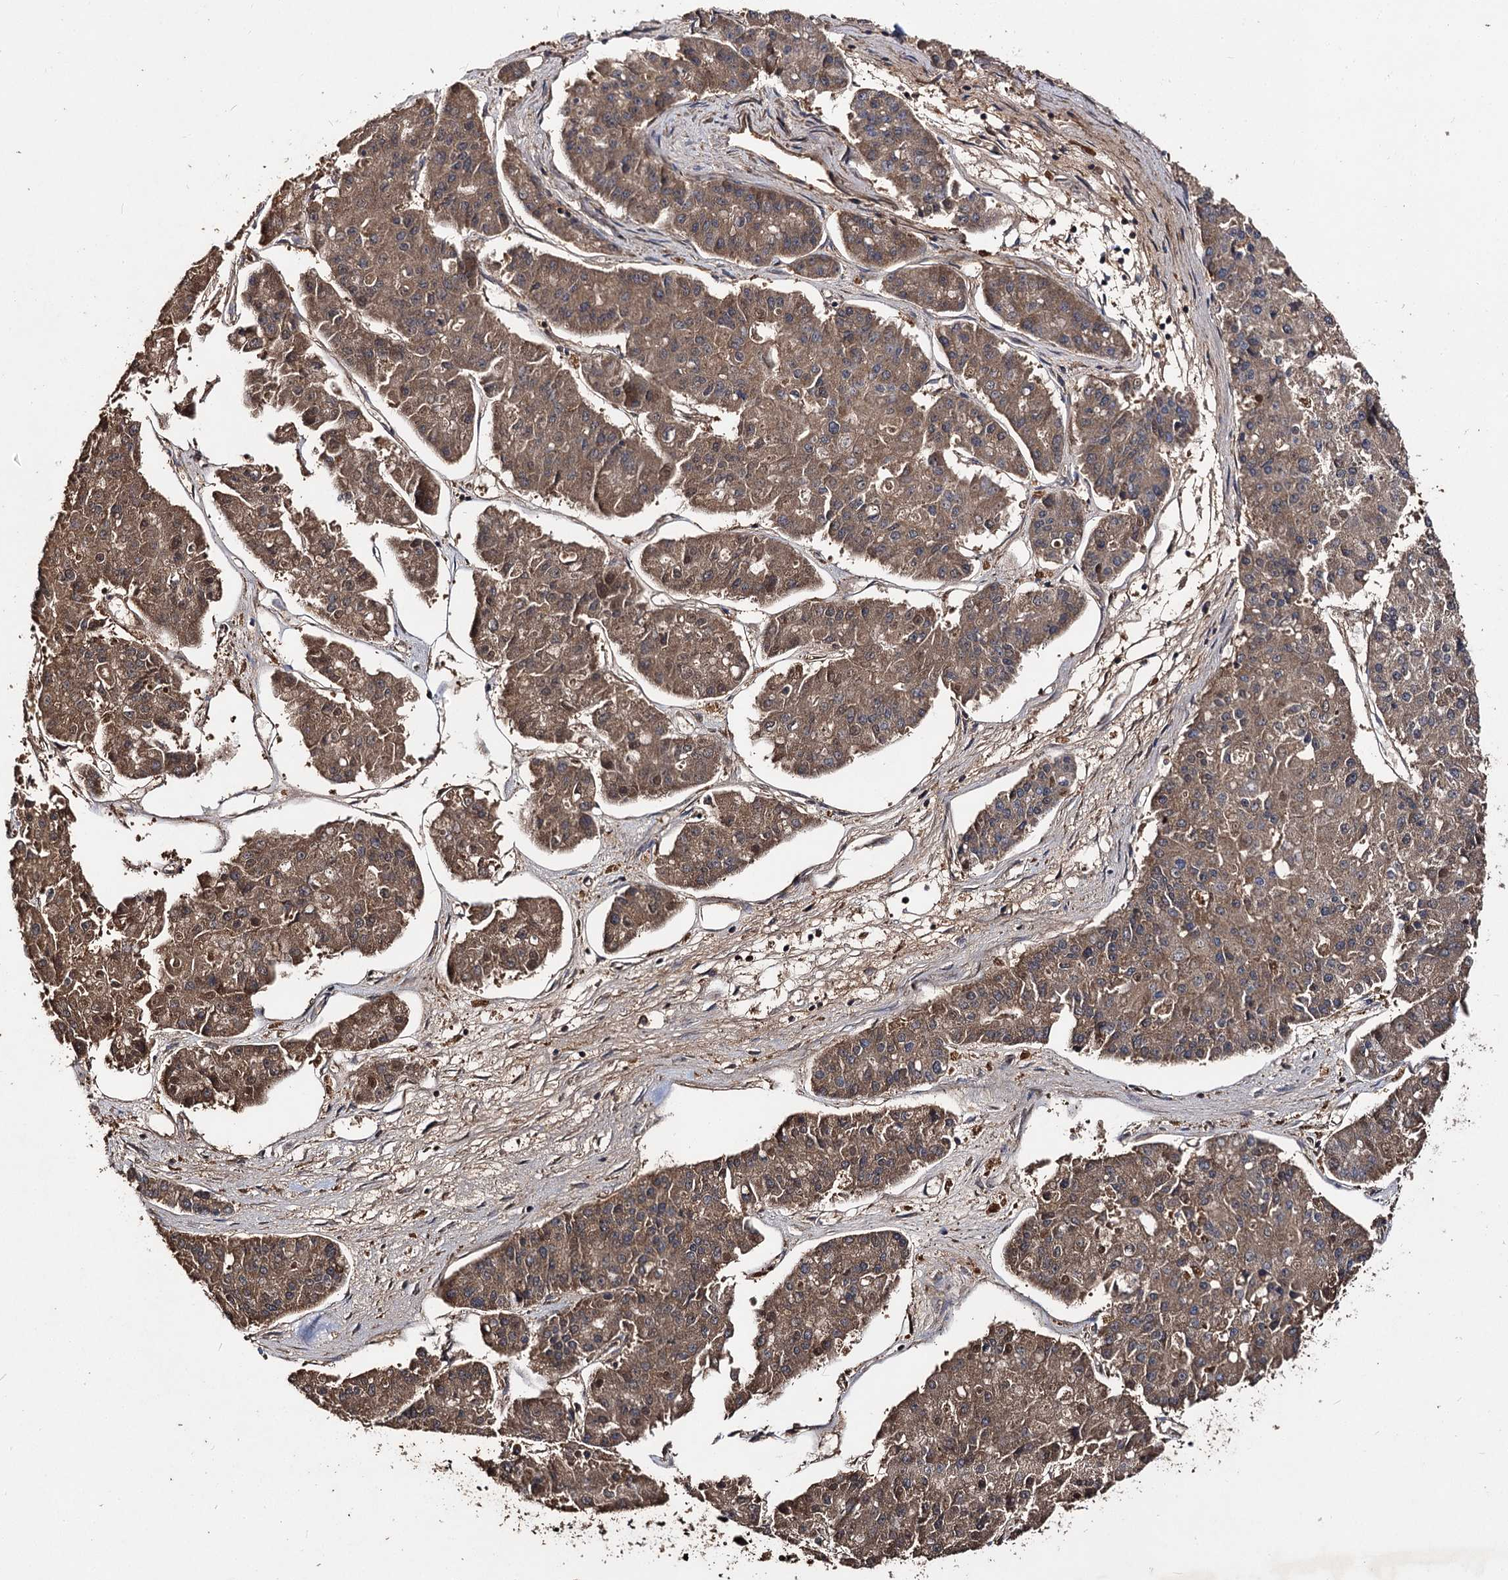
{"staining": {"intensity": "moderate", "quantity": ">75%", "location": "cytoplasmic/membranous"}, "tissue": "pancreatic cancer", "cell_type": "Tumor cells", "image_type": "cancer", "snomed": [{"axis": "morphology", "description": "Adenocarcinoma, NOS"}, {"axis": "topography", "description": "Pancreas"}], "caption": "Immunohistochemical staining of human pancreatic adenocarcinoma demonstrates moderate cytoplasmic/membranous protein expression in approximately >75% of tumor cells.", "gene": "ARL13A", "patient": {"sex": "male", "age": 50}}